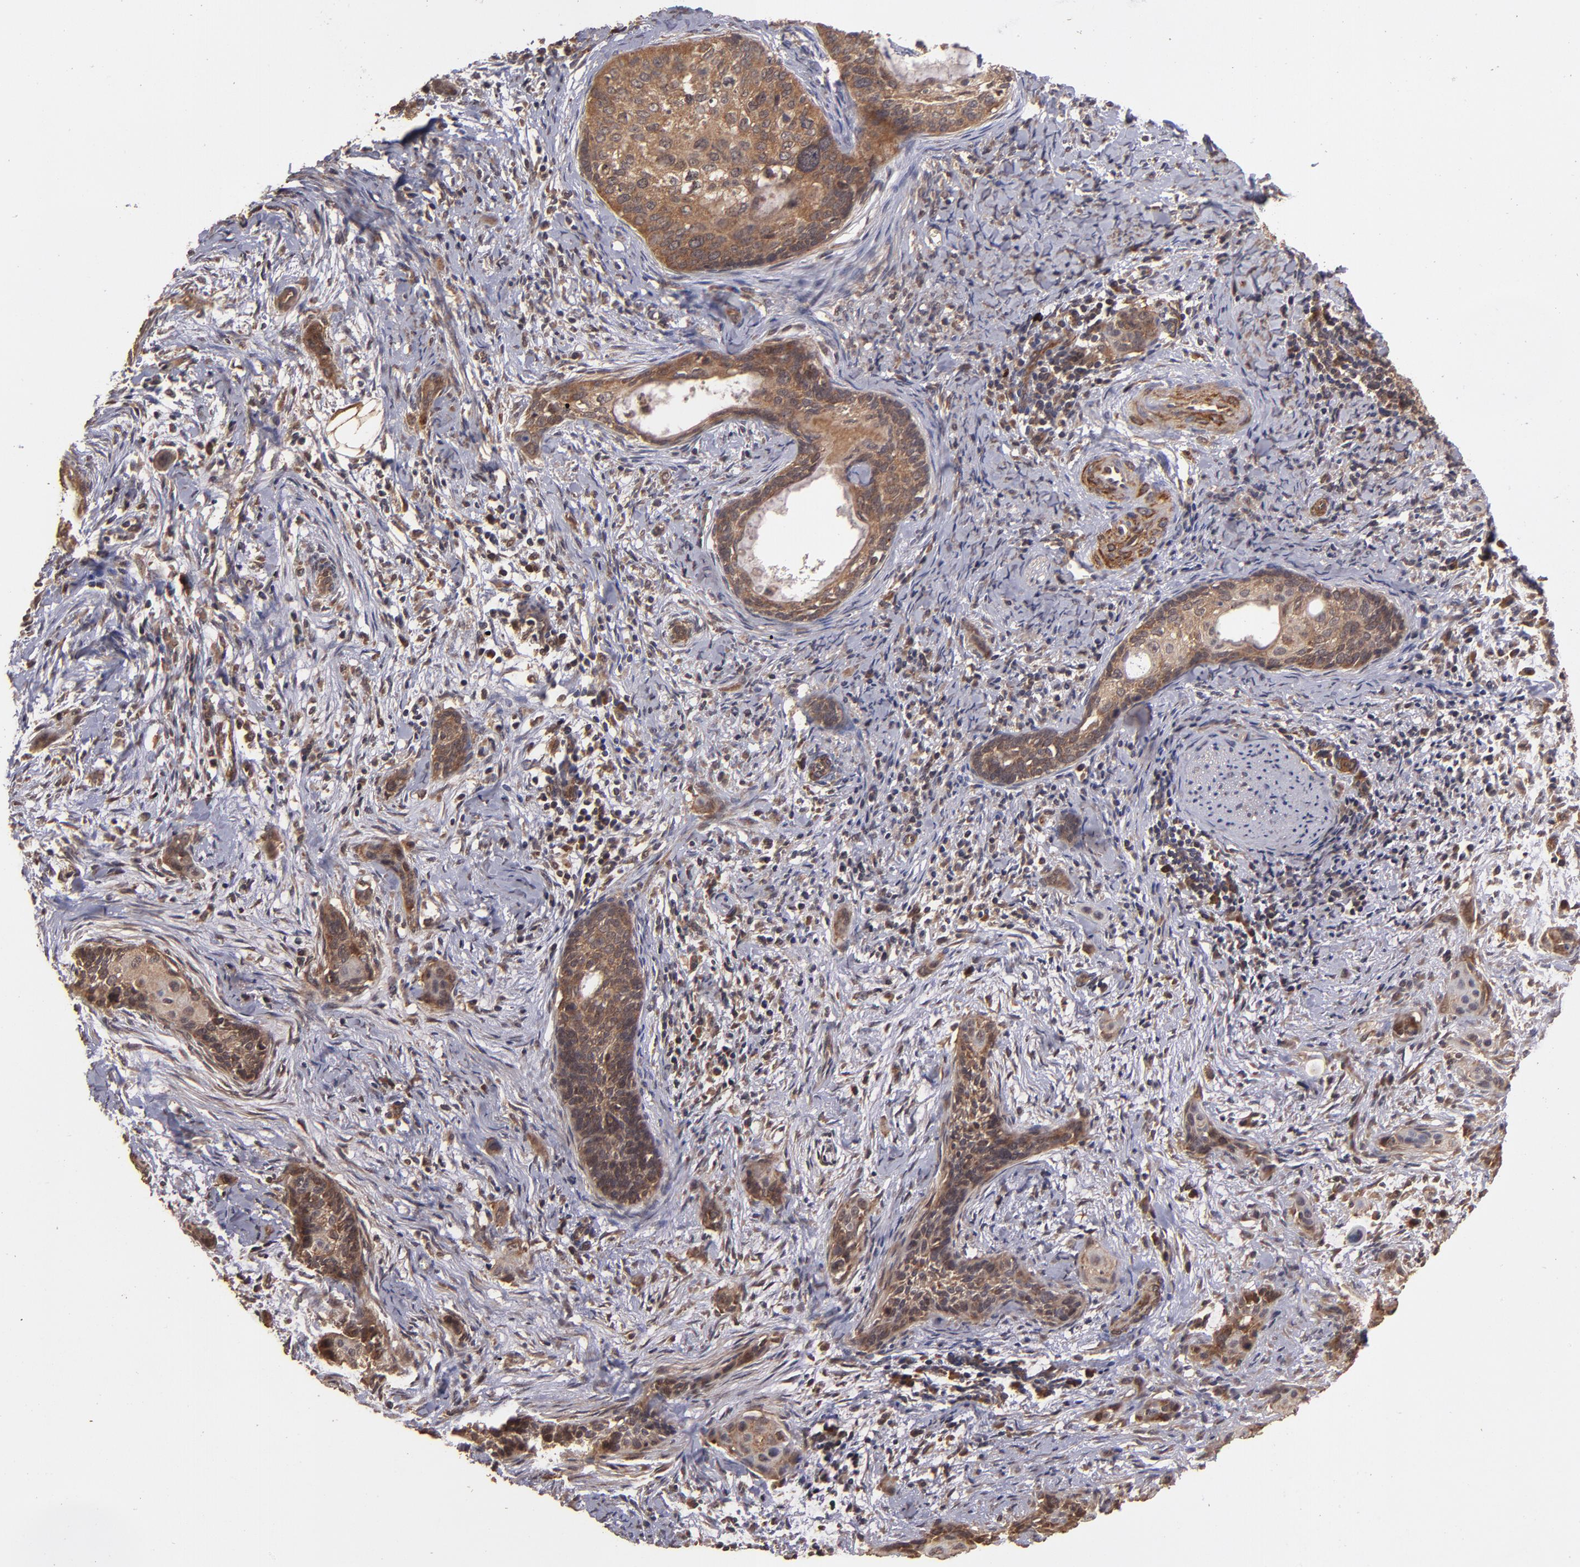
{"staining": {"intensity": "strong", "quantity": ">75%", "location": "cytoplasmic/membranous"}, "tissue": "cervical cancer", "cell_type": "Tumor cells", "image_type": "cancer", "snomed": [{"axis": "morphology", "description": "Squamous cell carcinoma, NOS"}, {"axis": "topography", "description": "Cervix"}], "caption": "About >75% of tumor cells in human cervical squamous cell carcinoma display strong cytoplasmic/membranous protein expression as visualized by brown immunohistochemical staining.", "gene": "TXNDC16", "patient": {"sex": "female", "age": 33}}